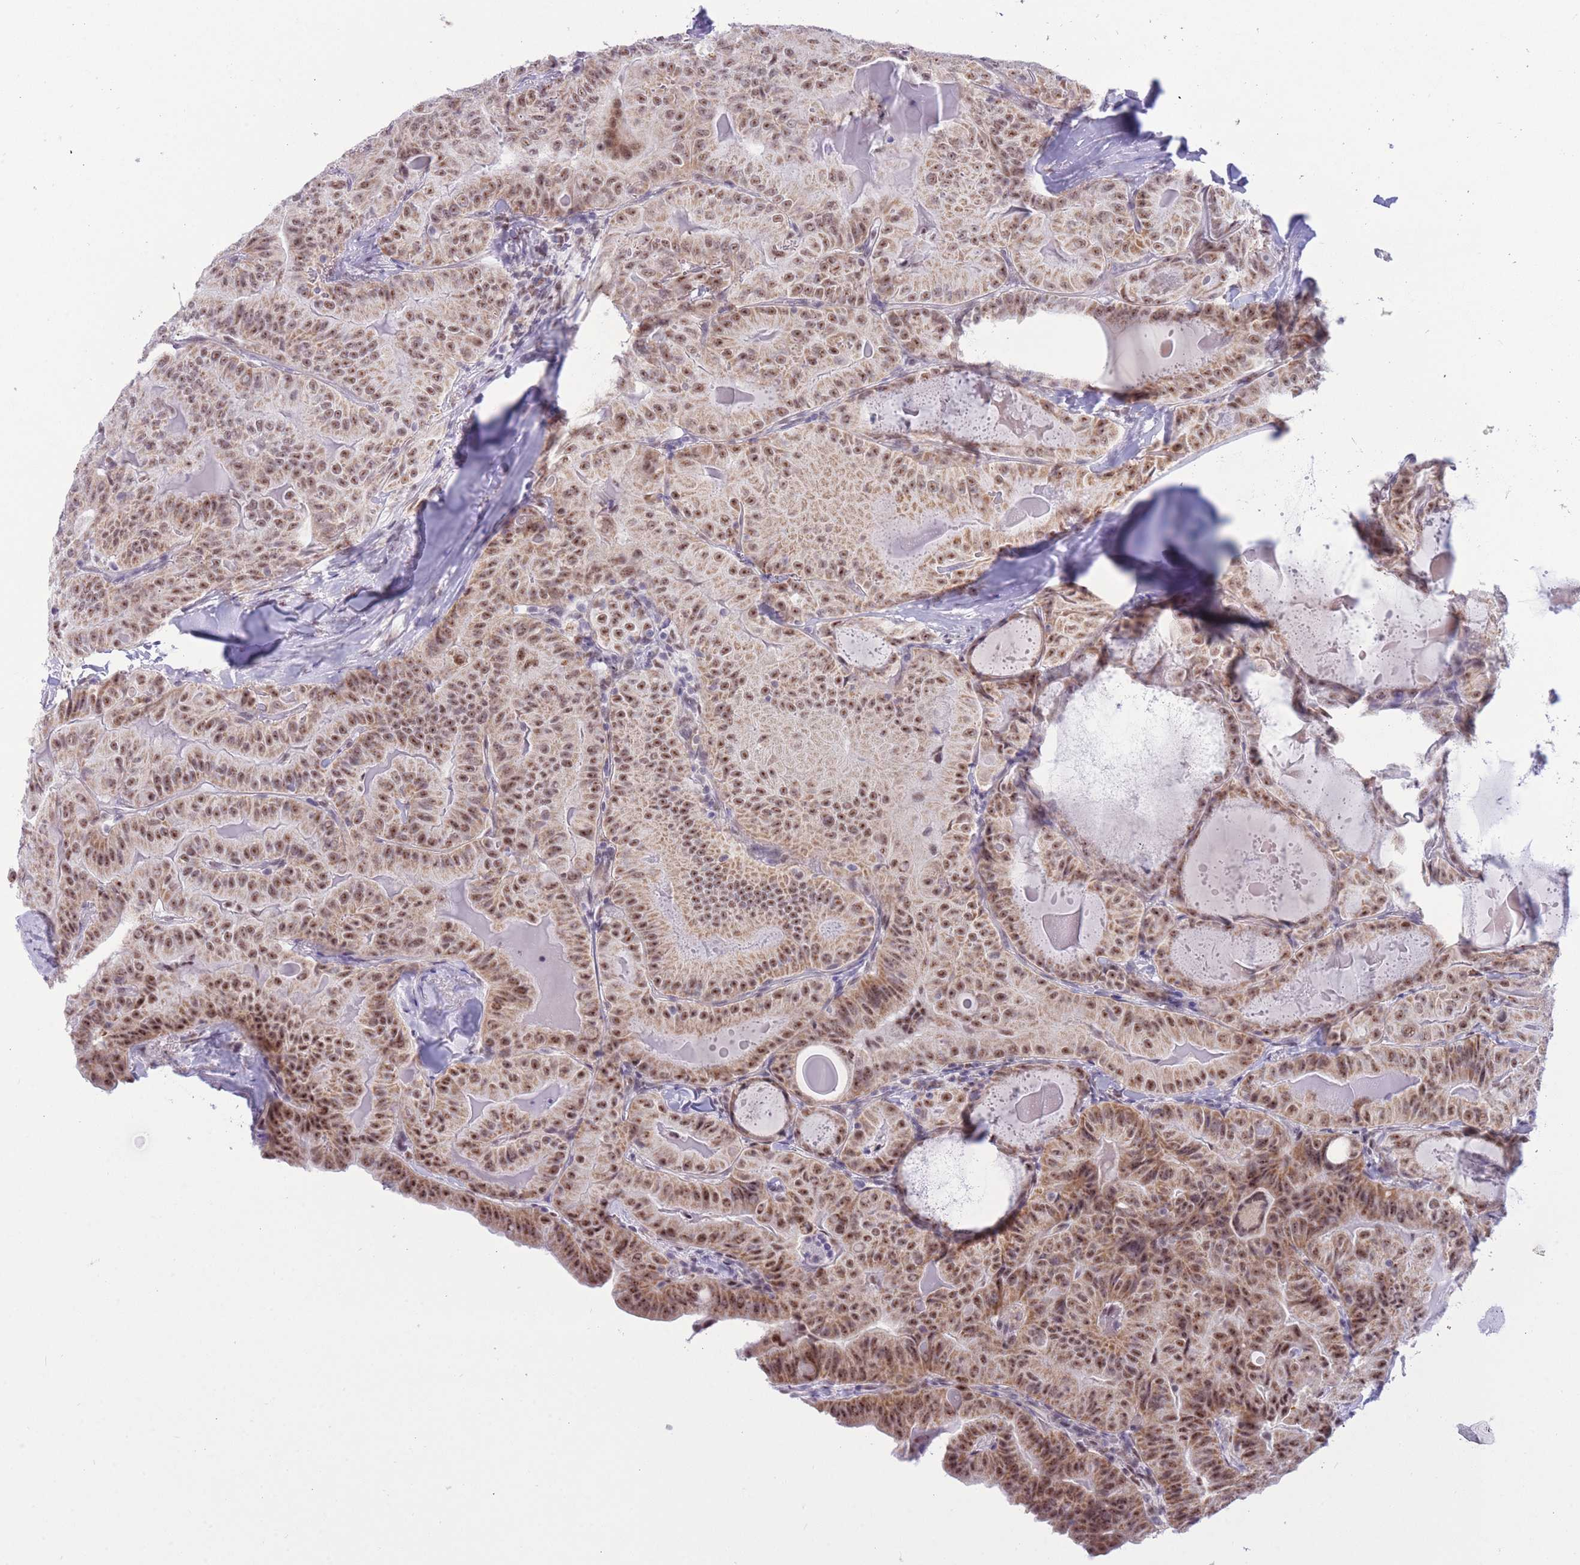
{"staining": {"intensity": "moderate", "quantity": ">75%", "location": "cytoplasmic/membranous,nuclear"}, "tissue": "thyroid cancer", "cell_type": "Tumor cells", "image_type": "cancer", "snomed": [{"axis": "morphology", "description": "Papillary adenocarcinoma, NOS"}, {"axis": "topography", "description": "Thyroid gland"}], "caption": "Papillary adenocarcinoma (thyroid) stained with DAB (3,3'-diaminobenzidine) immunohistochemistry (IHC) exhibits medium levels of moderate cytoplasmic/membranous and nuclear expression in about >75% of tumor cells. (DAB IHC with brightfield microscopy, high magnification).", "gene": "CYP2B6", "patient": {"sex": "female", "age": 68}}